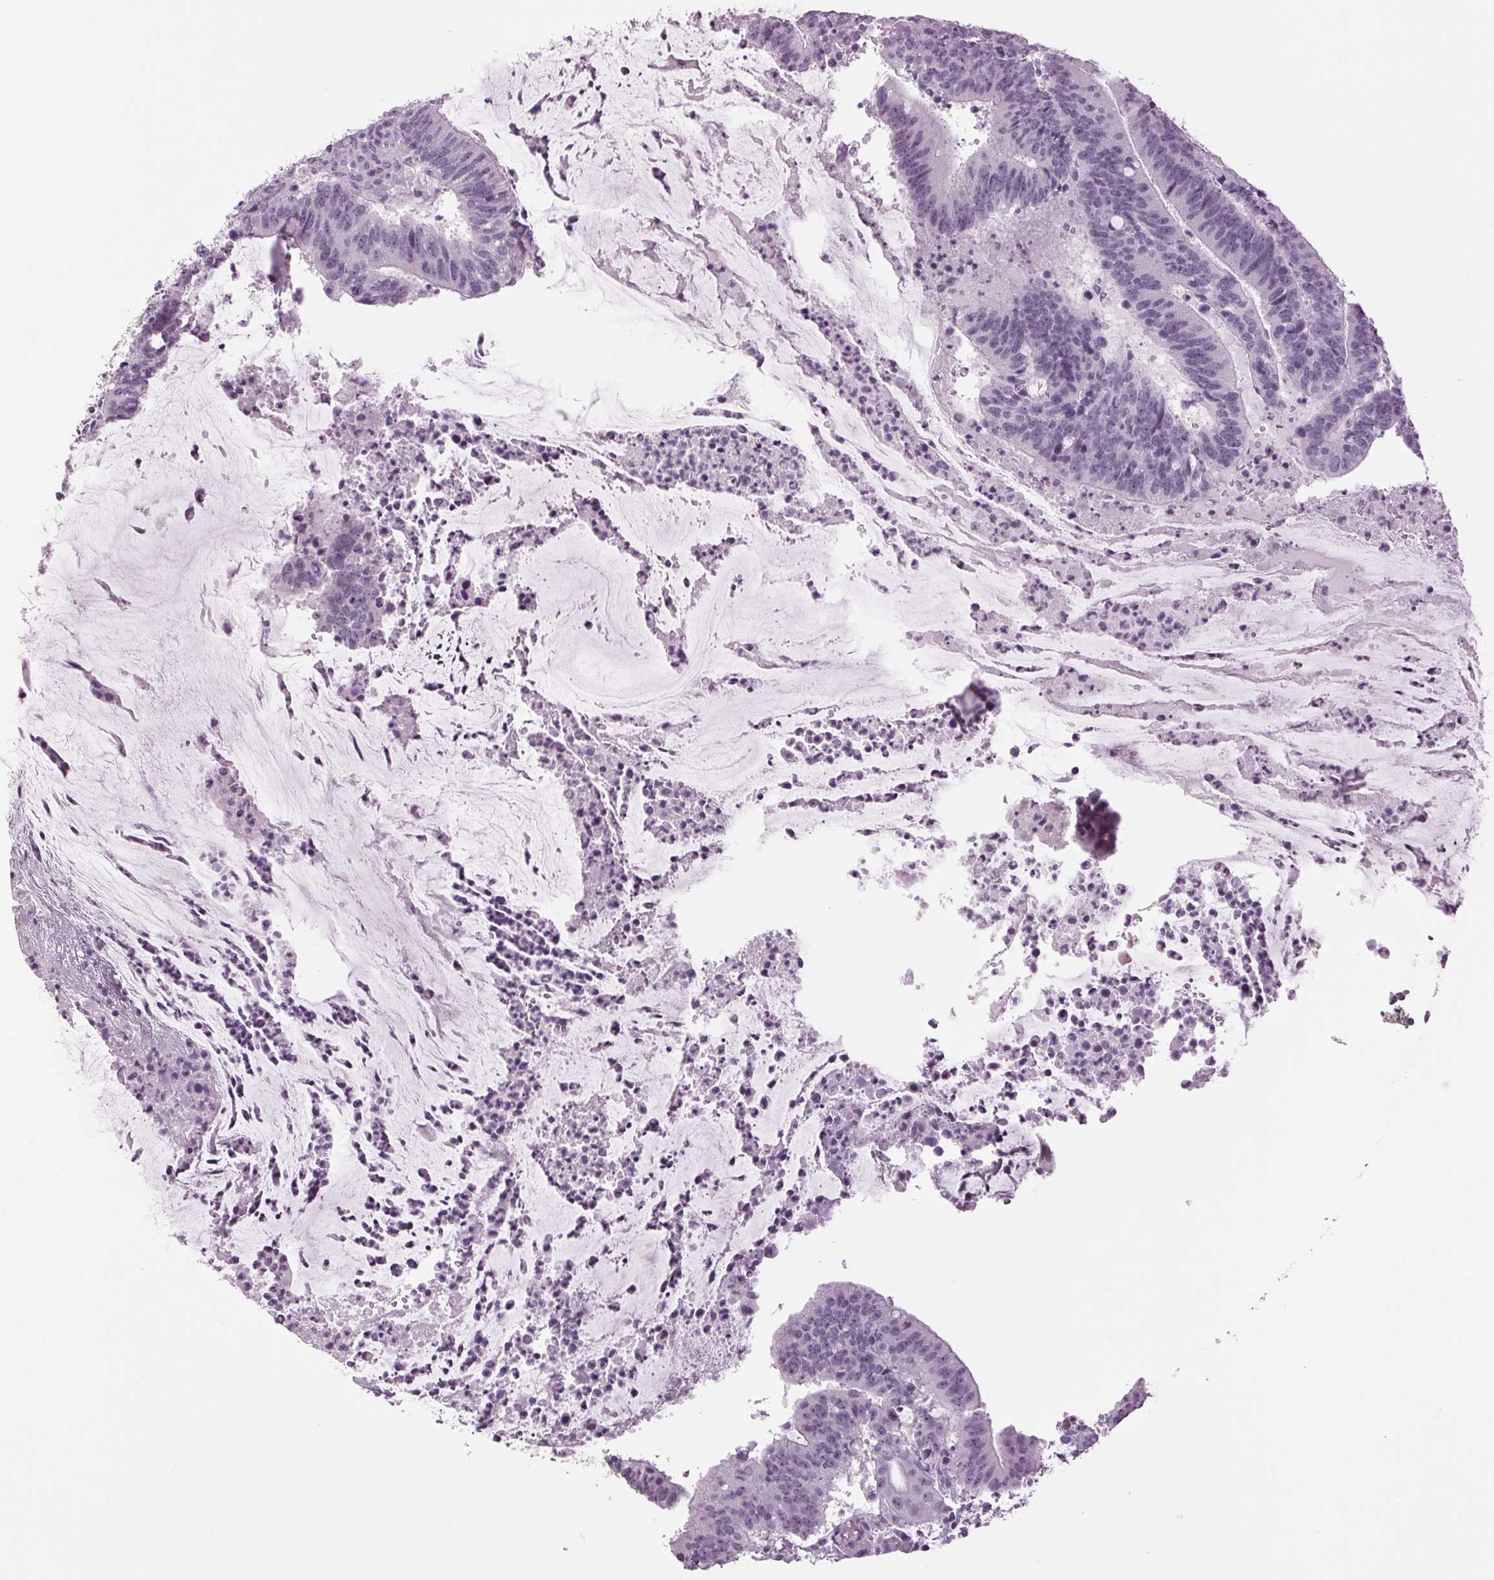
{"staining": {"intensity": "negative", "quantity": "none", "location": "none"}, "tissue": "colorectal cancer", "cell_type": "Tumor cells", "image_type": "cancer", "snomed": [{"axis": "morphology", "description": "Adenocarcinoma, NOS"}, {"axis": "topography", "description": "Colon"}], "caption": "This histopathology image is of colorectal cancer stained with immunohistochemistry (IHC) to label a protein in brown with the nuclei are counter-stained blue. There is no positivity in tumor cells.", "gene": "DNAH12", "patient": {"sex": "female", "age": 43}}